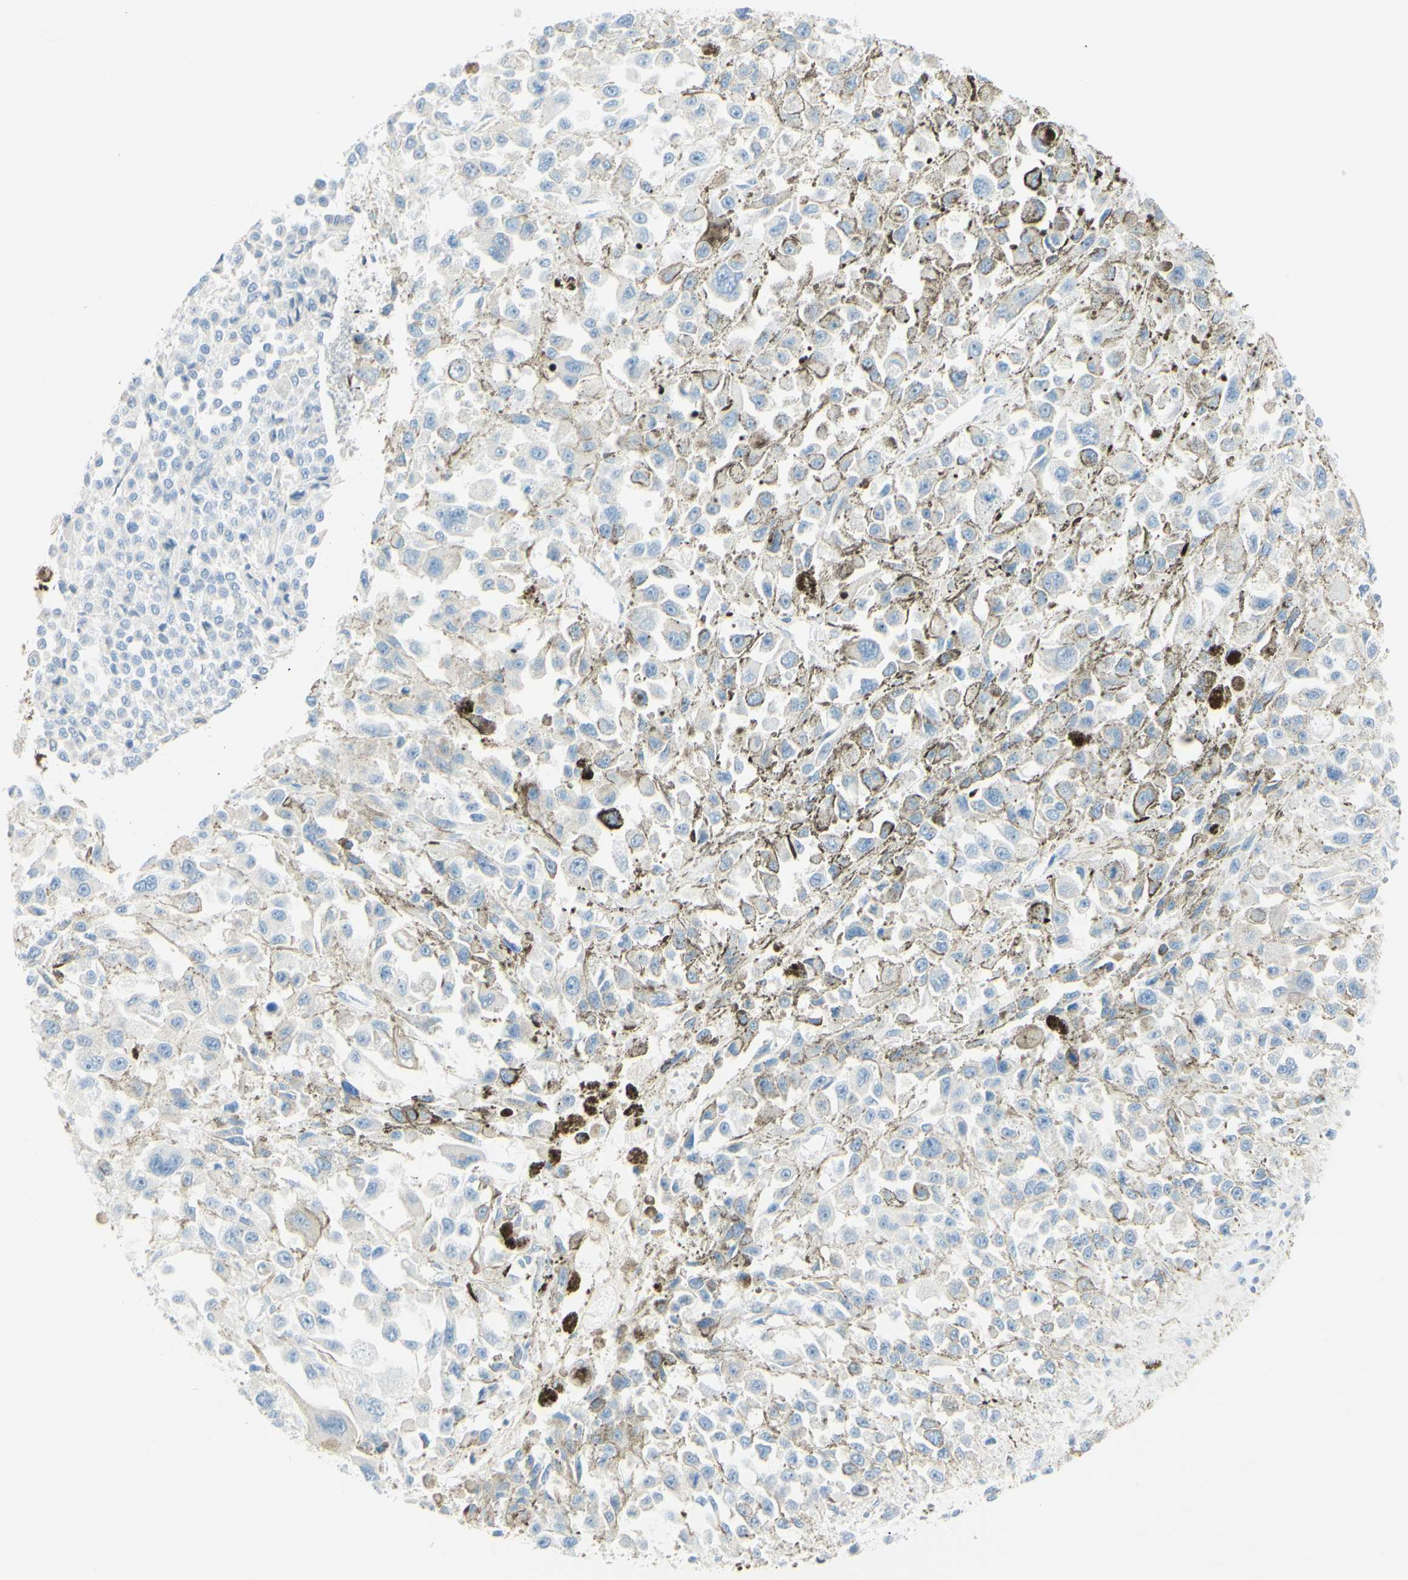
{"staining": {"intensity": "negative", "quantity": "none", "location": "none"}, "tissue": "melanoma", "cell_type": "Tumor cells", "image_type": "cancer", "snomed": [{"axis": "morphology", "description": "Malignant melanoma, Metastatic site"}, {"axis": "topography", "description": "Lymph node"}], "caption": "IHC image of malignant melanoma (metastatic site) stained for a protein (brown), which demonstrates no expression in tumor cells. Brightfield microscopy of IHC stained with DAB (brown) and hematoxylin (blue), captured at high magnification.", "gene": "ALCAM", "patient": {"sex": "male", "age": 59}}